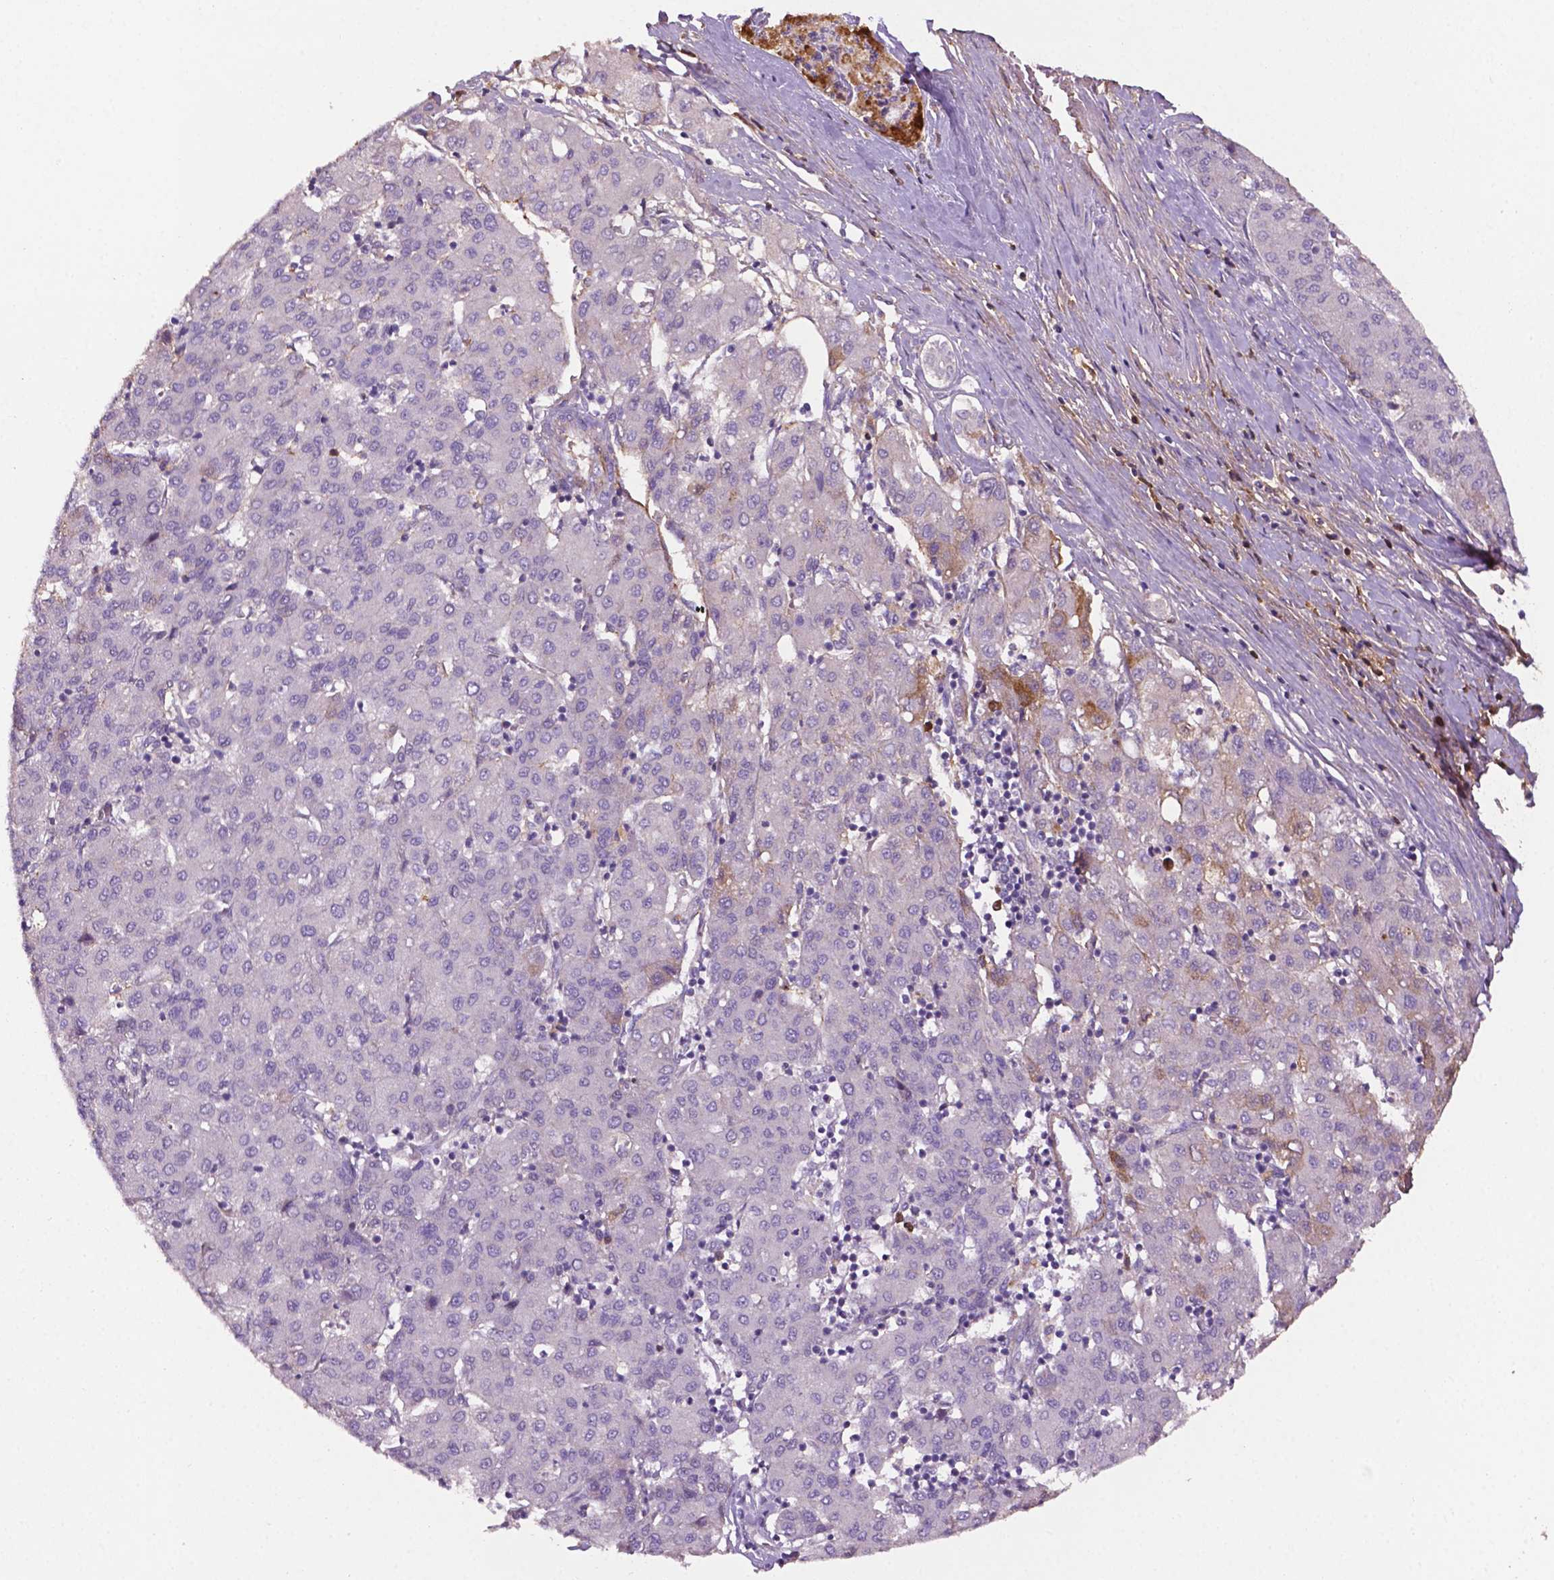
{"staining": {"intensity": "negative", "quantity": "none", "location": "none"}, "tissue": "liver cancer", "cell_type": "Tumor cells", "image_type": "cancer", "snomed": [{"axis": "morphology", "description": "Carcinoma, Hepatocellular, NOS"}, {"axis": "topography", "description": "Liver"}], "caption": "Liver cancer (hepatocellular carcinoma) stained for a protein using IHC shows no positivity tumor cells.", "gene": "FBLN1", "patient": {"sex": "male", "age": 65}}